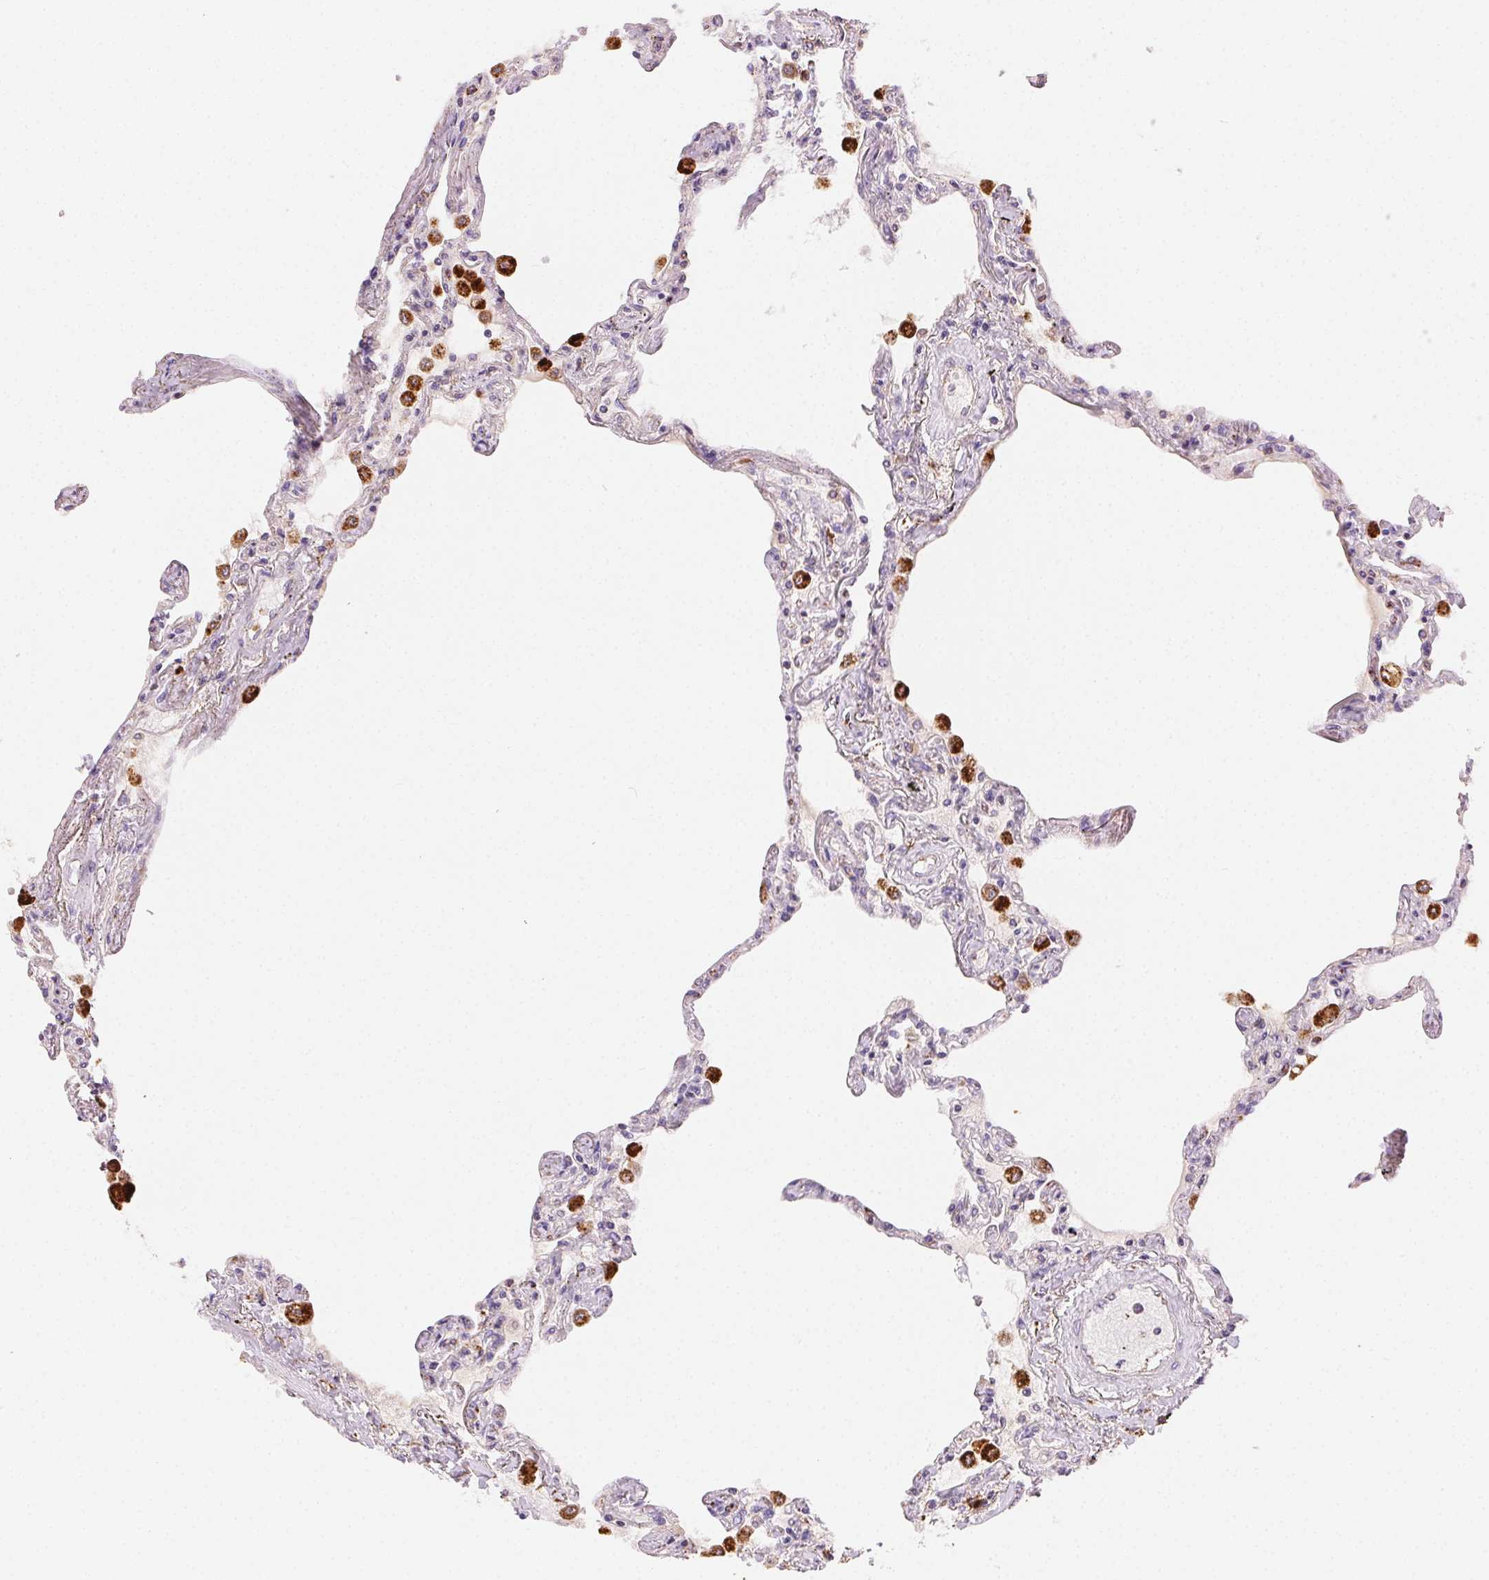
{"staining": {"intensity": "negative", "quantity": "none", "location": "none"}, "tissue": "lung", "cell_type": "Alveolar cells", "image_type": "normal", "snomed": [{"axis": "morphology", "description": "Normal tissue, NOS"}, {"axis": "morphology", "description": "Adenocarcinoma, NOS"}, {"axis": "topography", "description": "Cartilage tissue"}, {"axis": "topography", "description": "Lung"}], "caption": "The IHC histopathology image has no significant staining in alveolar cells of lung.", "gene": "SCPEP1", "patient": {"sex": "female", "age": 67}}